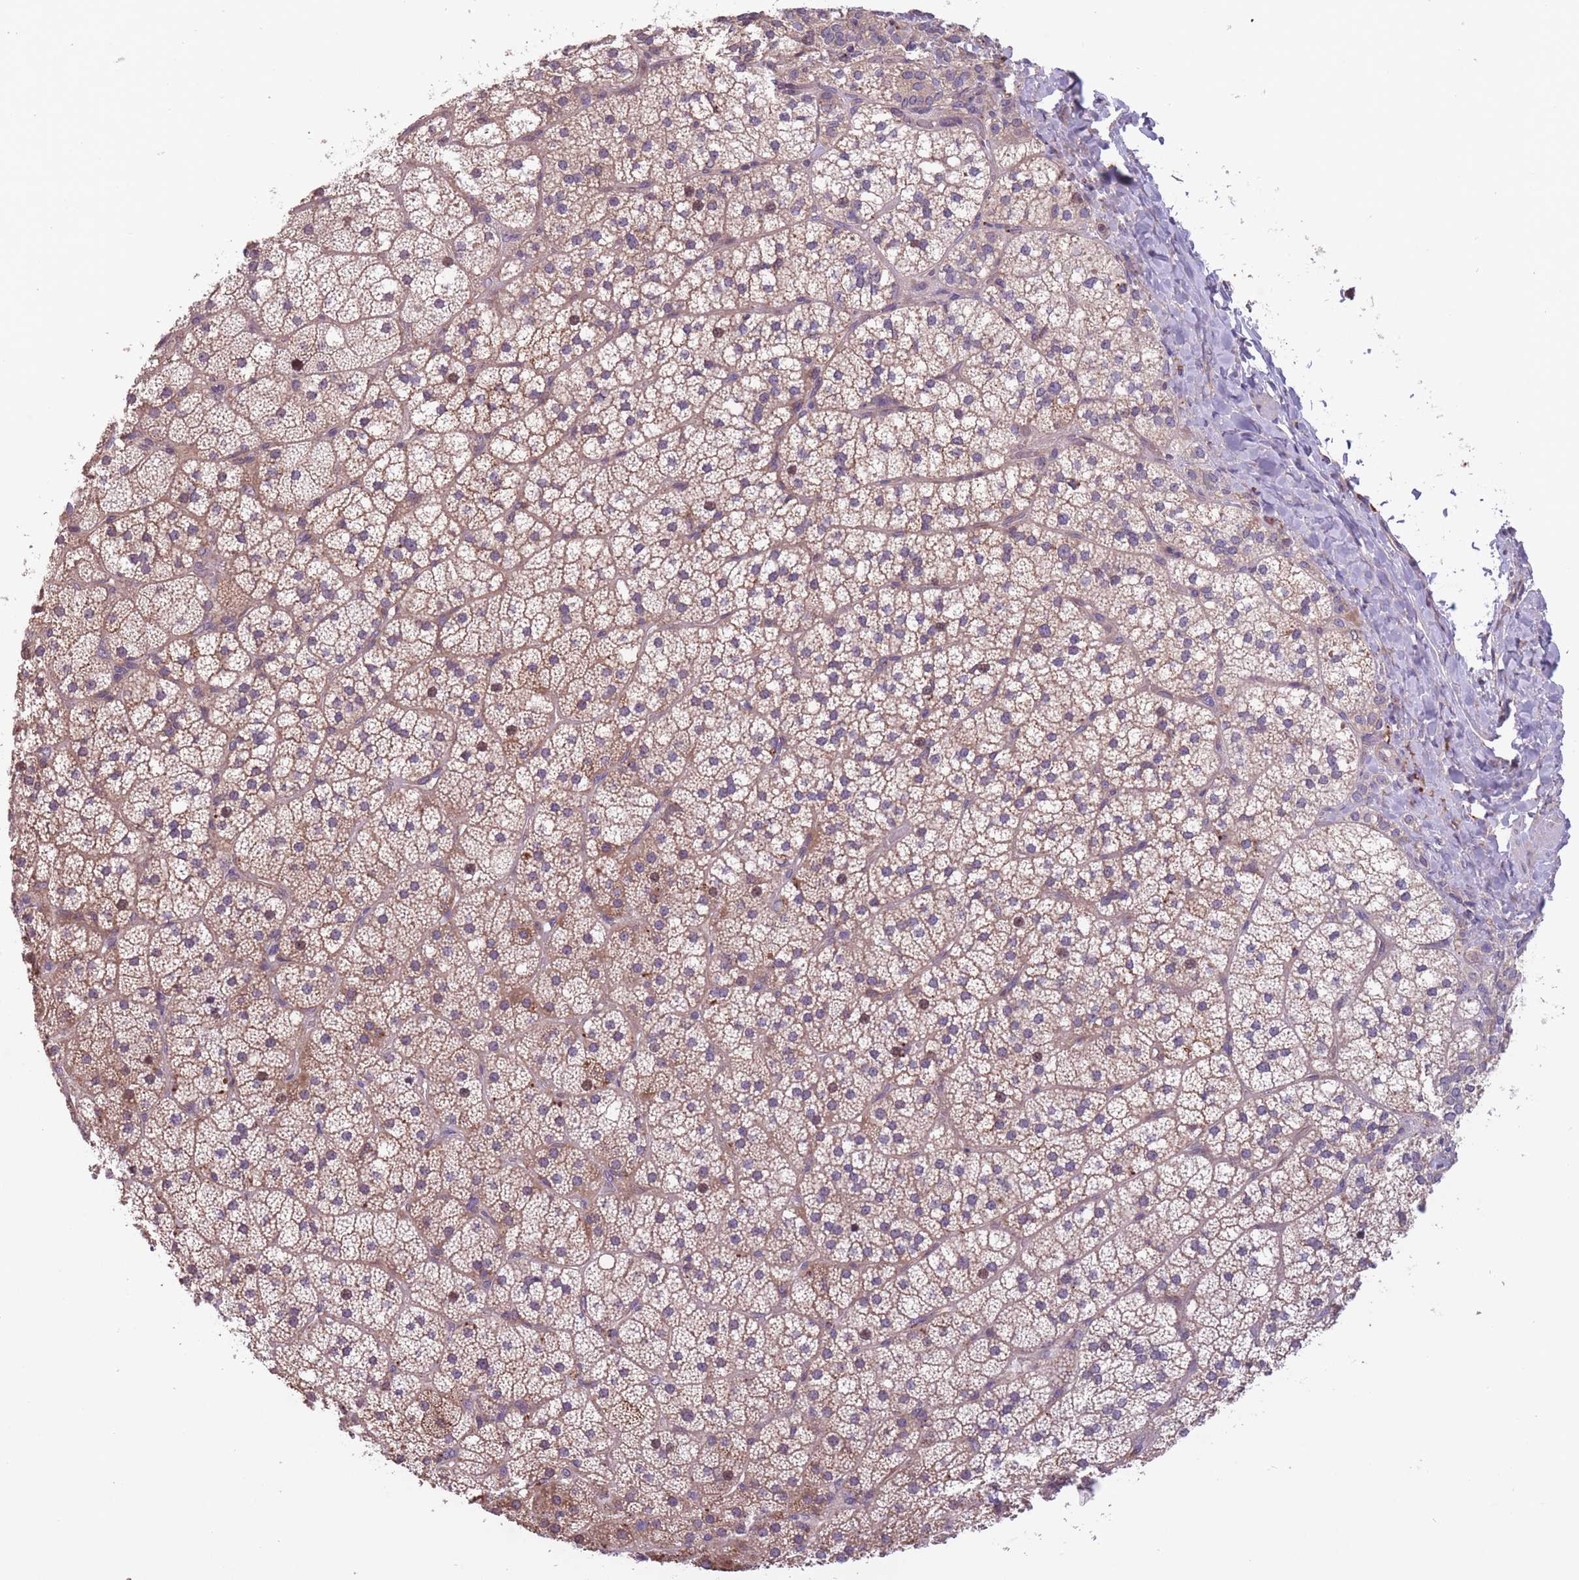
{"staining": {"intensity": "moderate", "quantity": "25%-75%", "location": "cytoplasmic/membranous,nuclear"}, "tissue": "adrenal gland", "cell_type": "Glandular cells", "image_type": "normal", "snomed": [{"axis": "morphology", "description": "Normal tissue, NOS"}, {"axis": "topography", "description": "Adrenal gland"}], "caption": "Protein staining of unremarkable adrenal gland reveals moderate cytoplasmic/membranous,nuclear staining in approximately 25%-75% of glandular cells. (DAB = brown stain, brightfield microscopy at high magnification).", "gene": "ITPKC", "patient": {"sex": "male", "age": 53}}